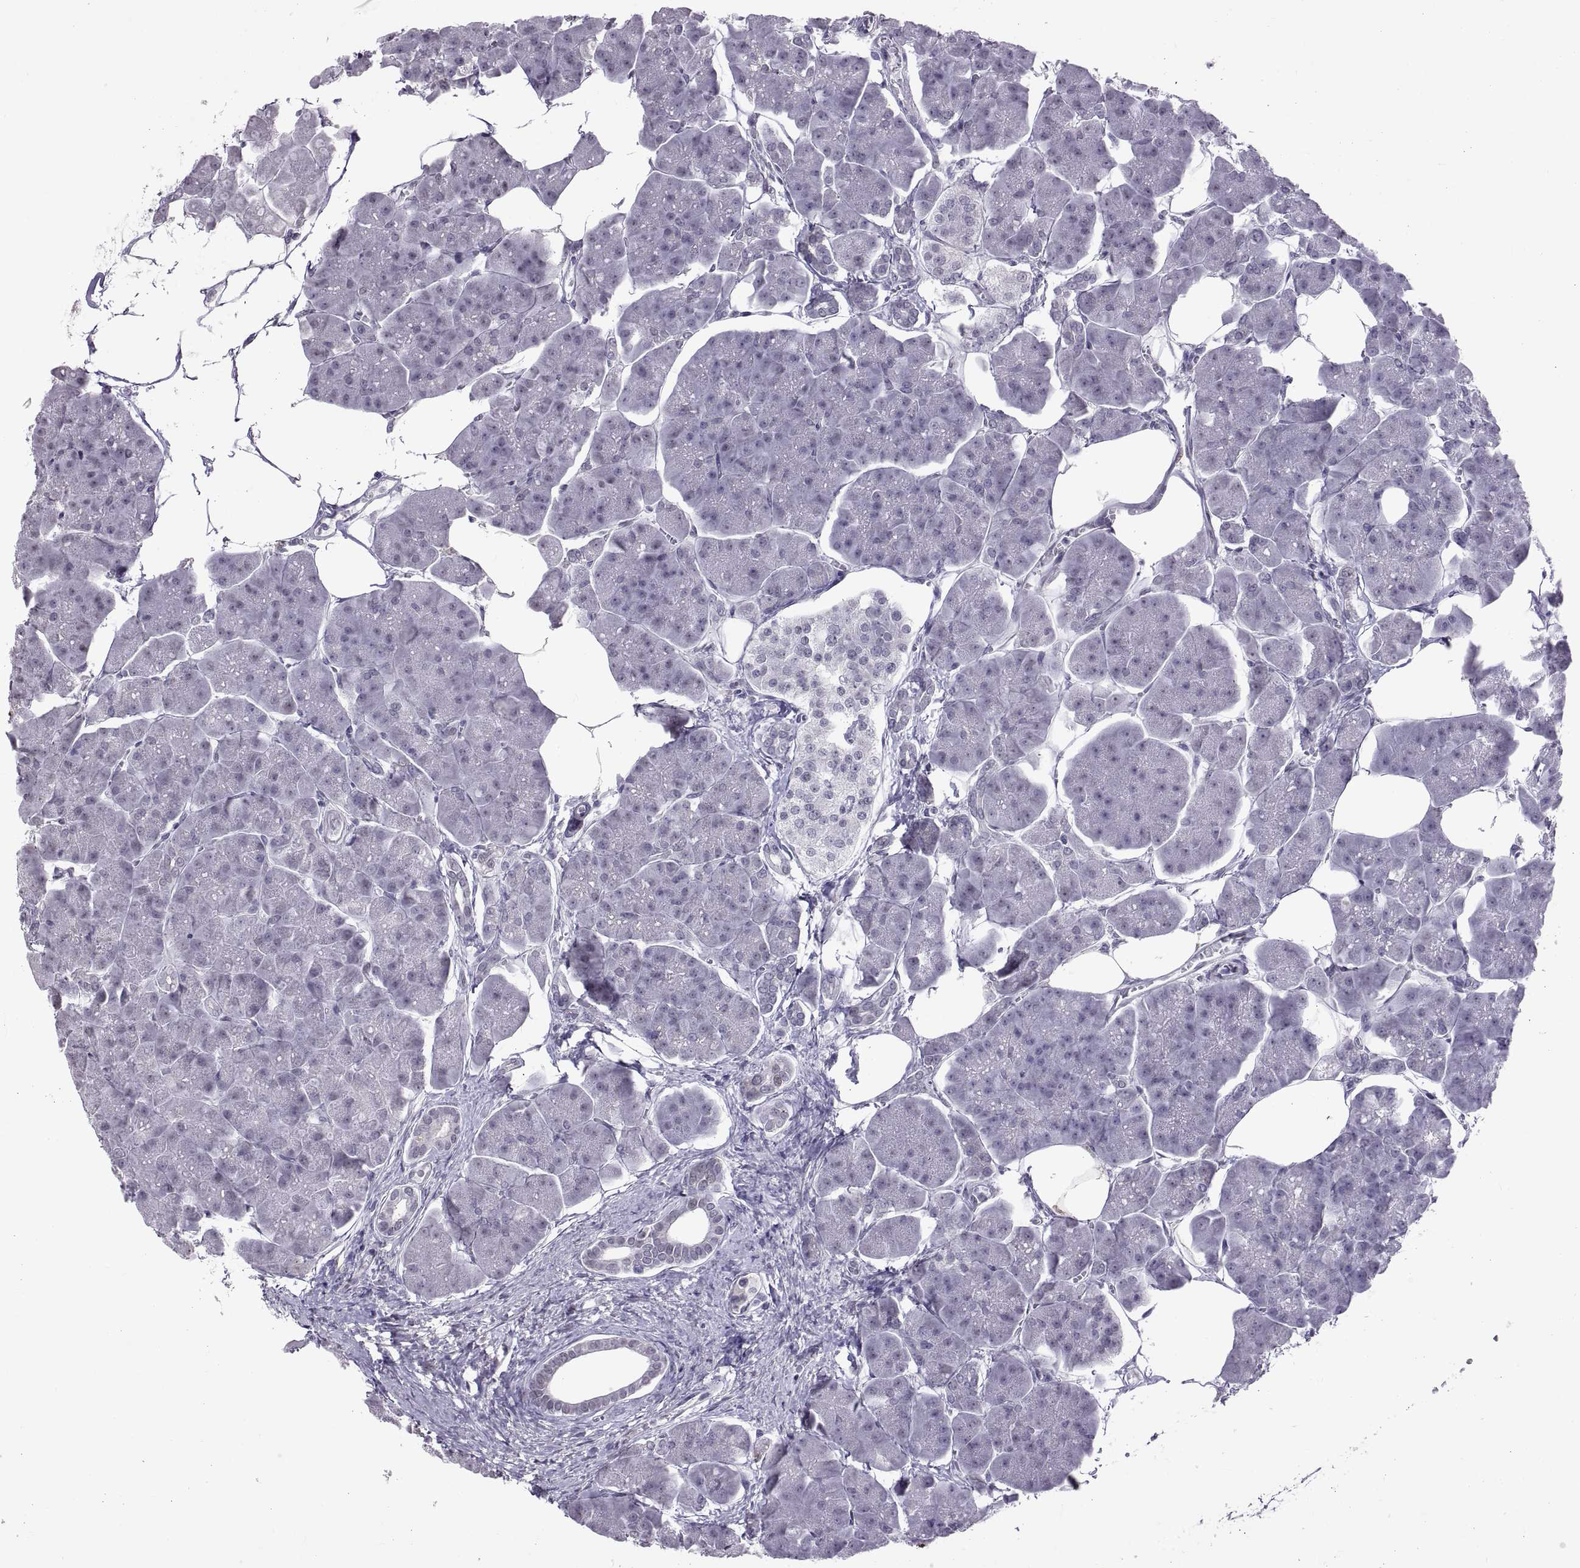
{"staining": {"intensity": "negative", "quantity": "none", "location": "none"}, "tissue": "pancreas", "cell_type": "Exocrine glandular cells", "image_type": "normal", "snomed": [{"axis": "morphology", "description": "Normal tissue, NOS"}, {"axis": "topography", "description": "Pancreas"}], "caption": "Immunohistochemical staining of unremarkable human pancreas shows no significant expression in exocrine glandular cells.", "gene": "KRT77", "patient": {"sex": "female", "age": 58}}